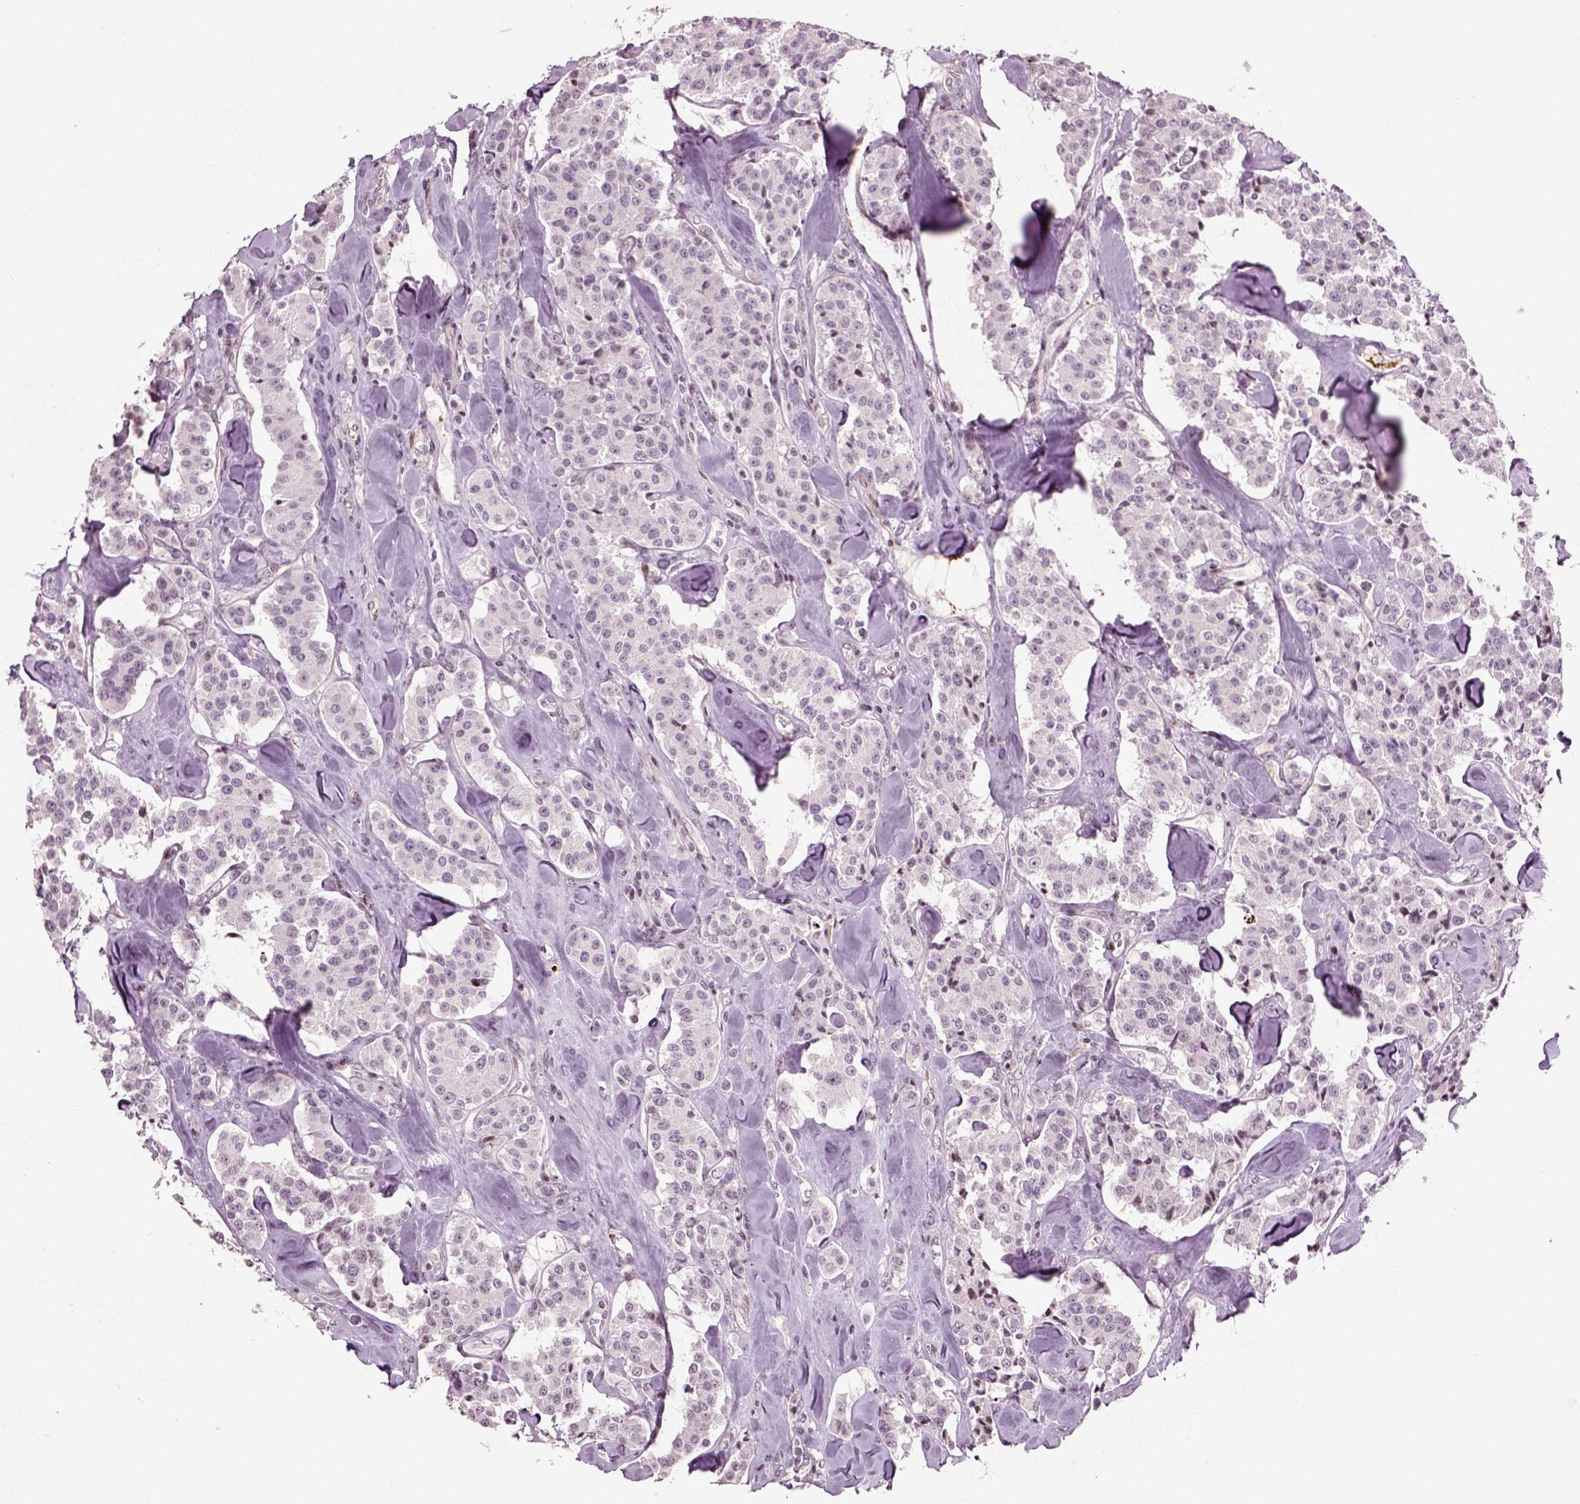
{"staining": {"intensity": "negative", "quantity": "none", "location": "none"}, "tissue": "carcinoid", "cell_type": "Tumor cells", "image_type": "cancer", "snomed": [{"axis": "morphology", "description": "Carcinoid, malignant, NOS"}, {"axis": "topography", "description": "Pancreas"}], "caption": "Immunohistochemistry (IHC) image of carcinoid (malignant) stained for a protein (brown), which shows no staining in tumor cells.", "gene": "HEYL", "patient": {"sex": "male", "age": 41}}